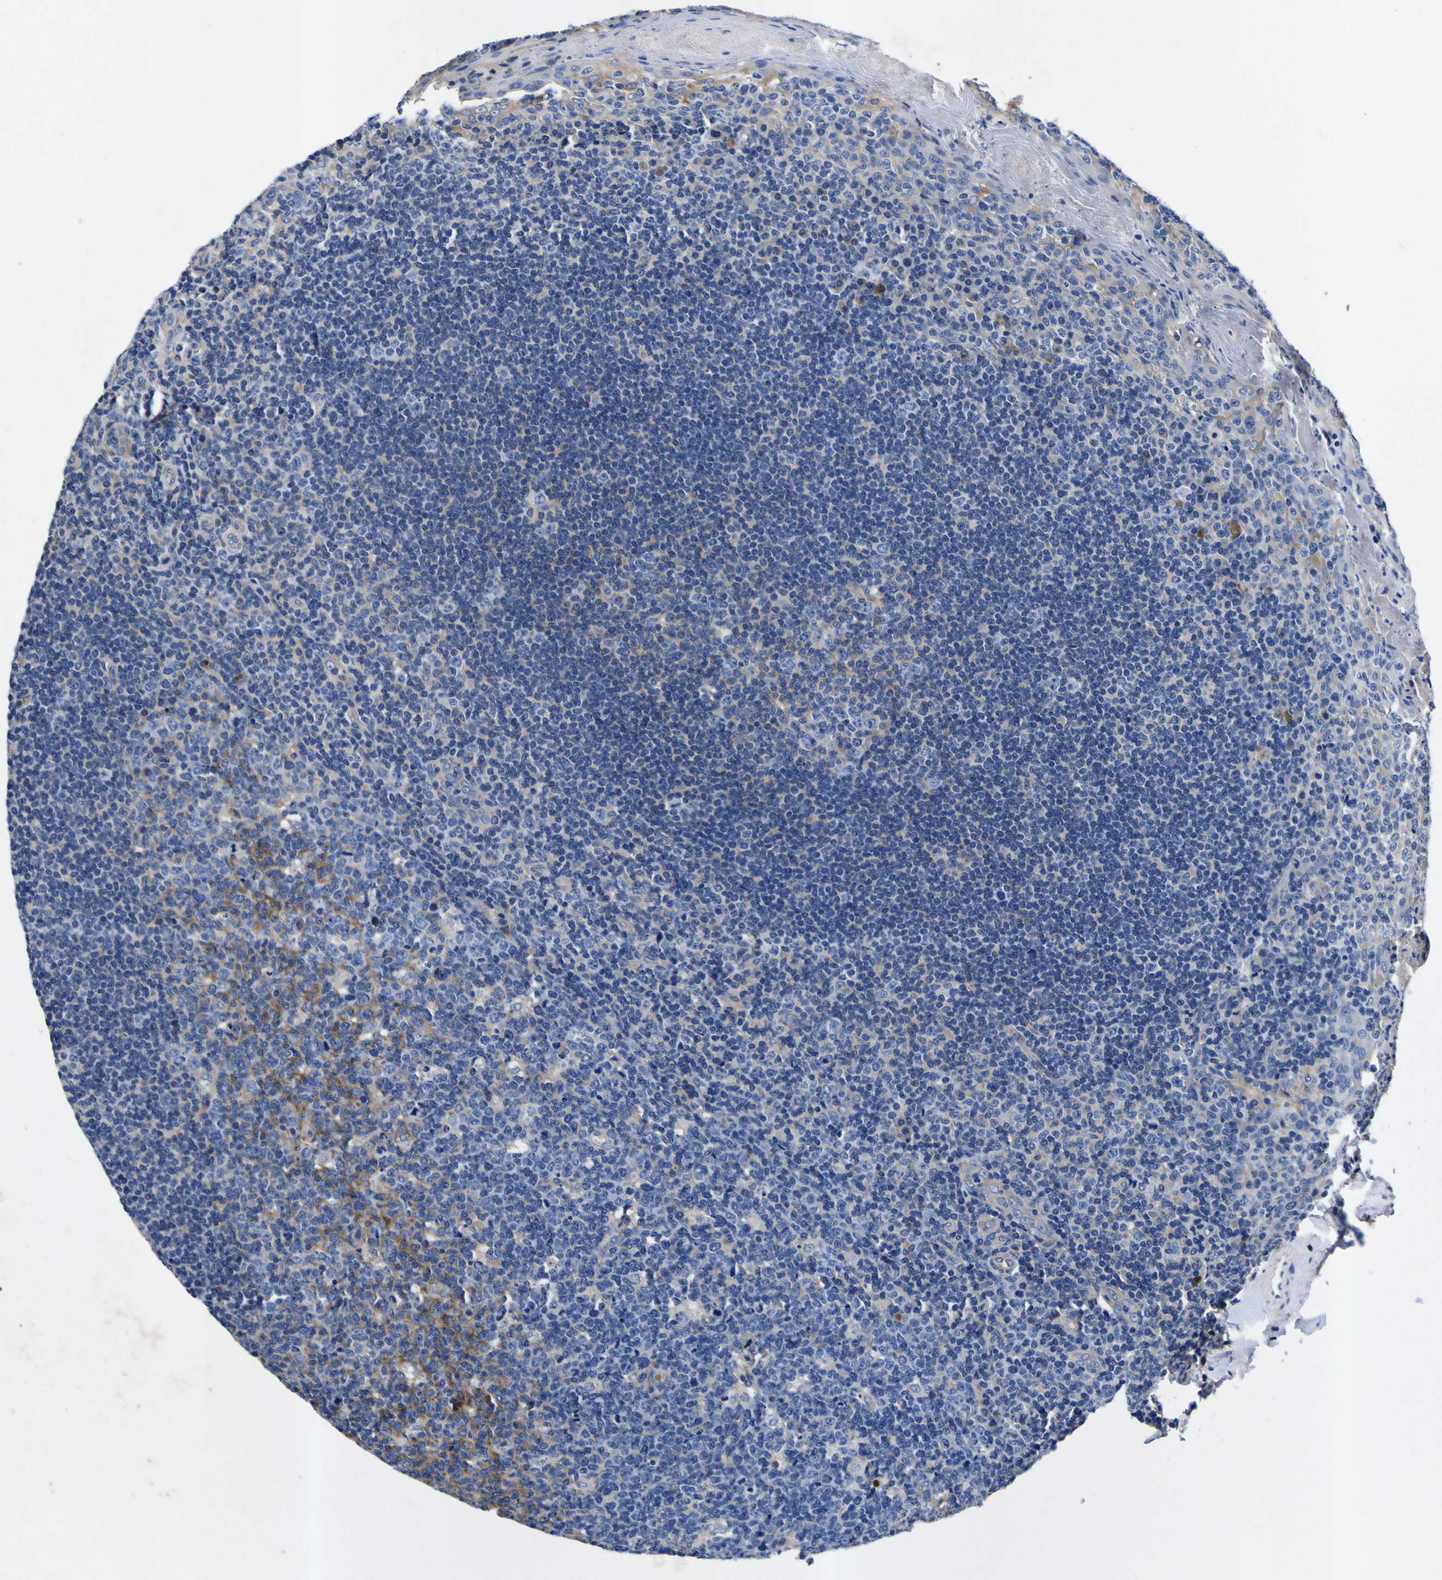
{"staining": {"intensity": "negative", "quantity": "none", "location": "none"}, "tissue": "tonsil", "cell_type": "Germinal center cells", "image_type": "normal", "snomed": [{"axis": "morphology", "description": "Normal tissue, NOS"}, {"axis": "topography", "description": "Tonsil"}], "caption": "This is a photomicrograph of immunohistochemistry (IHC) staining of unremarkable tonsil, which shows no positivity in germinal center cells.", "gene": "VASN", "patient": {"sex": "male", "age": 17}}